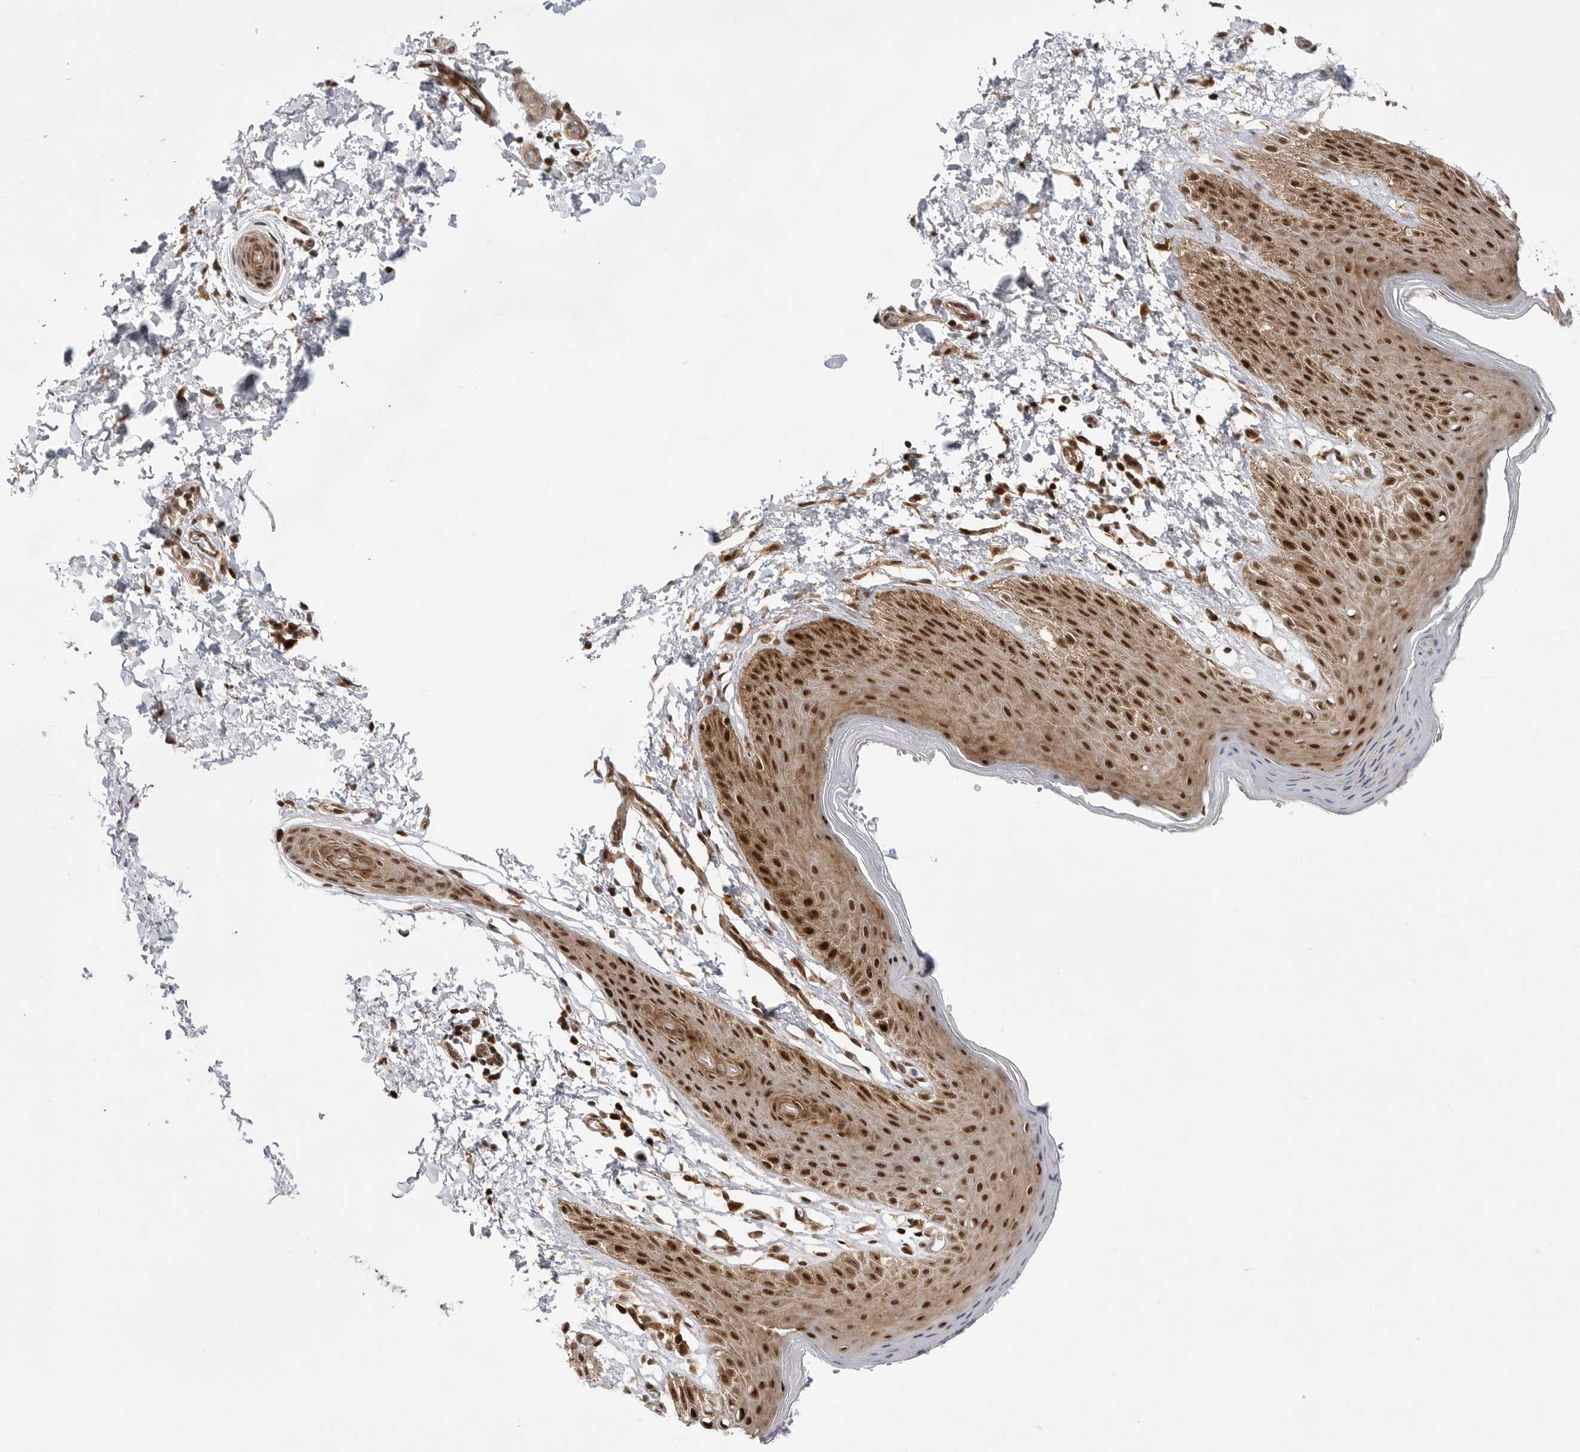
{"staining": {"intensity": "strong", "quantity": ">75%", "location": "cytoplasmic/membranous,nuclear"}, "tissue": "skin", "cell_type": "Epidermal cells", "image_type": "normal", "snomed": [{"axis": "morphology", "description": "Normal tissue, NOS"}, {"axis": "topography", "description": "Anal"}, {"axis": "topography", "description": "Peripheral nerve tissue"}], "caption": "The micrograph shows immunohistochemical staining of normal skin. There is strong cytoplasmic/membranous,nuclear staining is seen in approximately >75% of epidermal cells.", "gene": "GPATCH2", "patient": {"sex": "male", "age": 44}}